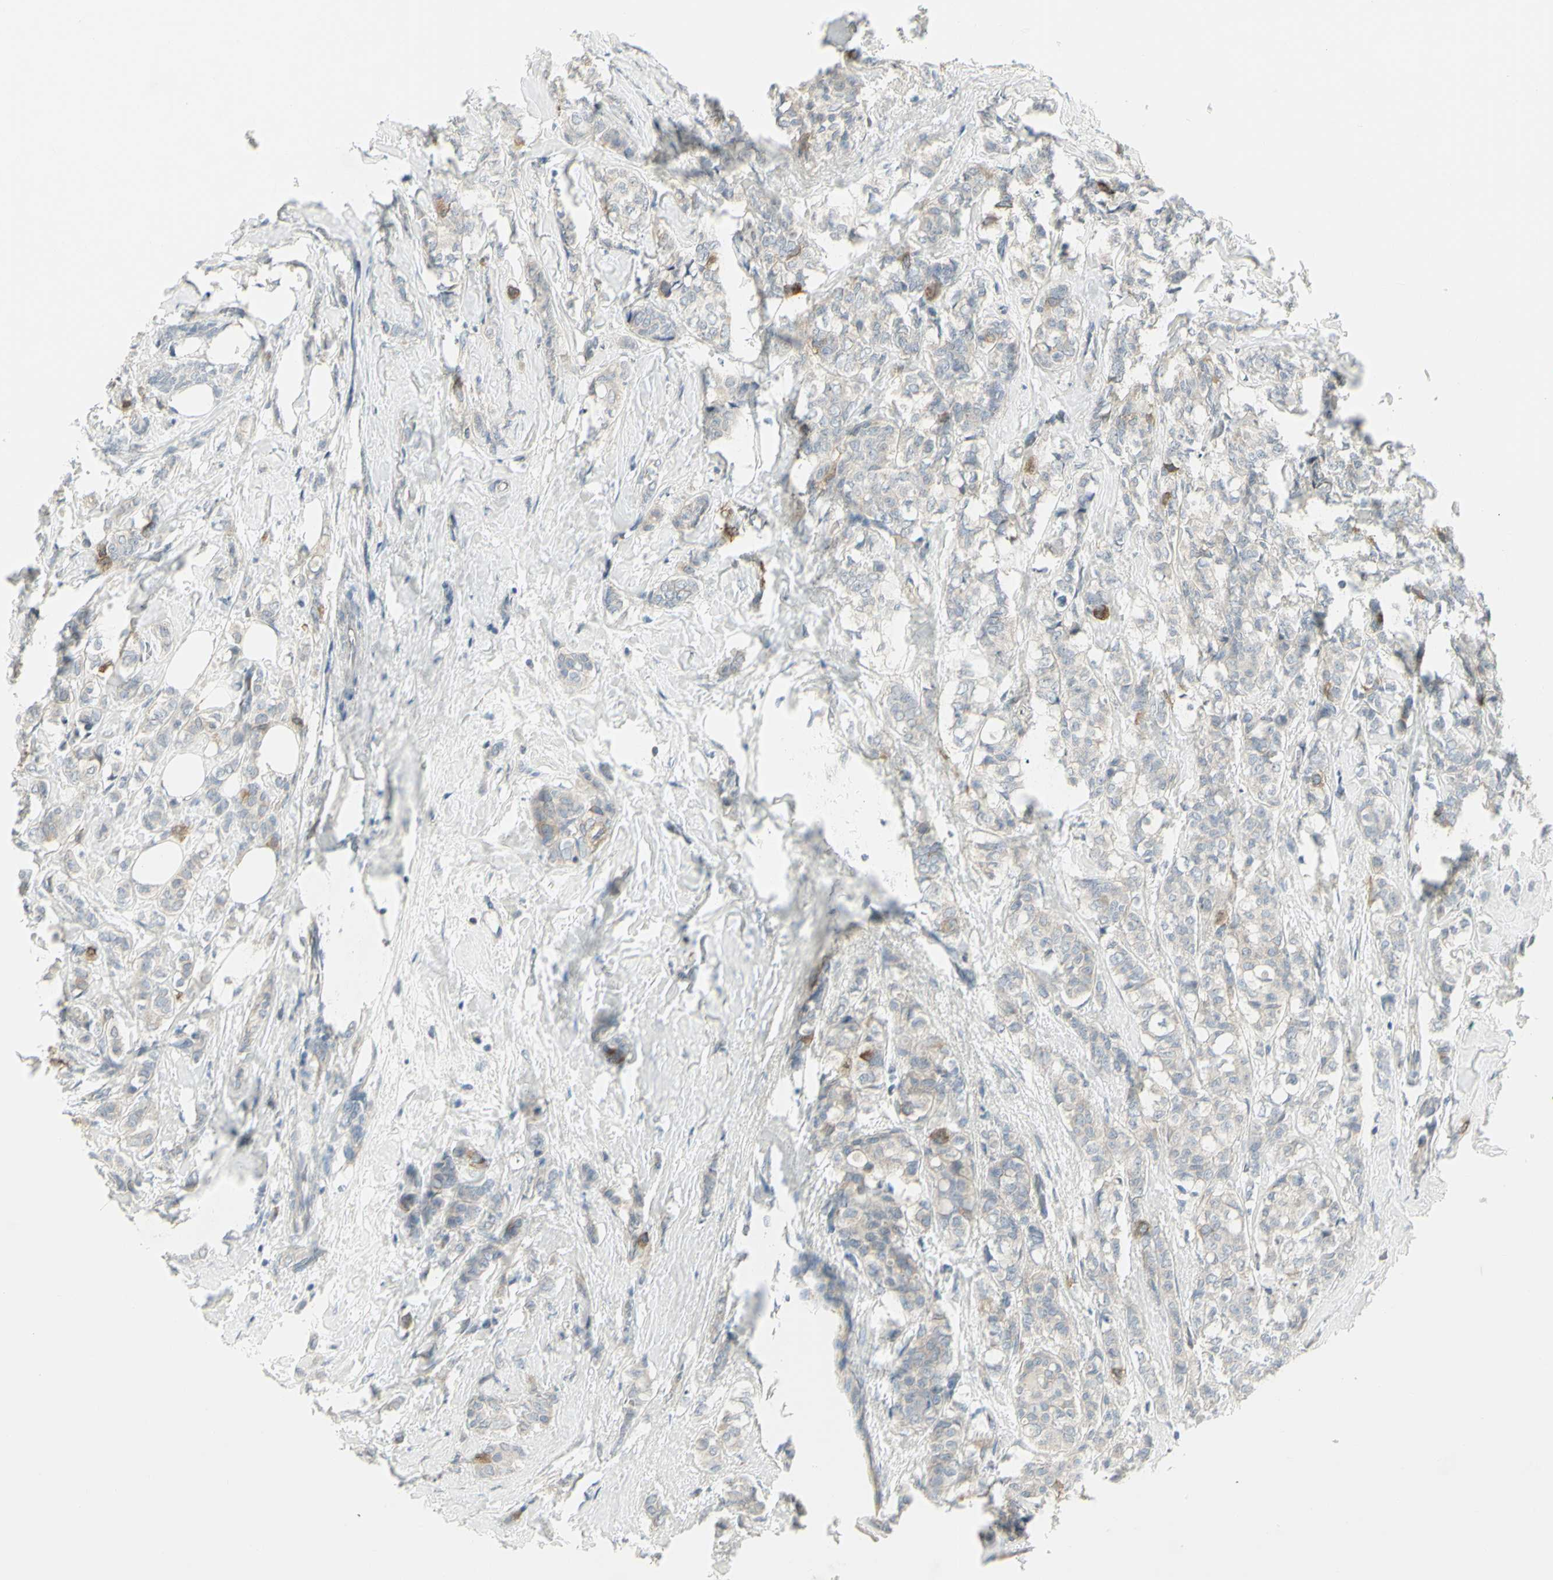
{"staining": {"intensity": "strong", "quantity": "<25%", "location": "cytoplasmic/membranous"}, "tissue": "breast cancer", "cell_type": "Tumor cells", "image_type": "cancer", "snomed": [{"axis": "morphology", "description": "Lobular carcinoma"}, {"axis": "topography", "description": "Breast"}], "caption": "Protein expression analysis of human breast cancer reveals strong cytoplasmic/membranous positivity in approximately <25% of tumor cells.", "gene": "CCNB2", "patient": {"sex": "female", "age": 60}}